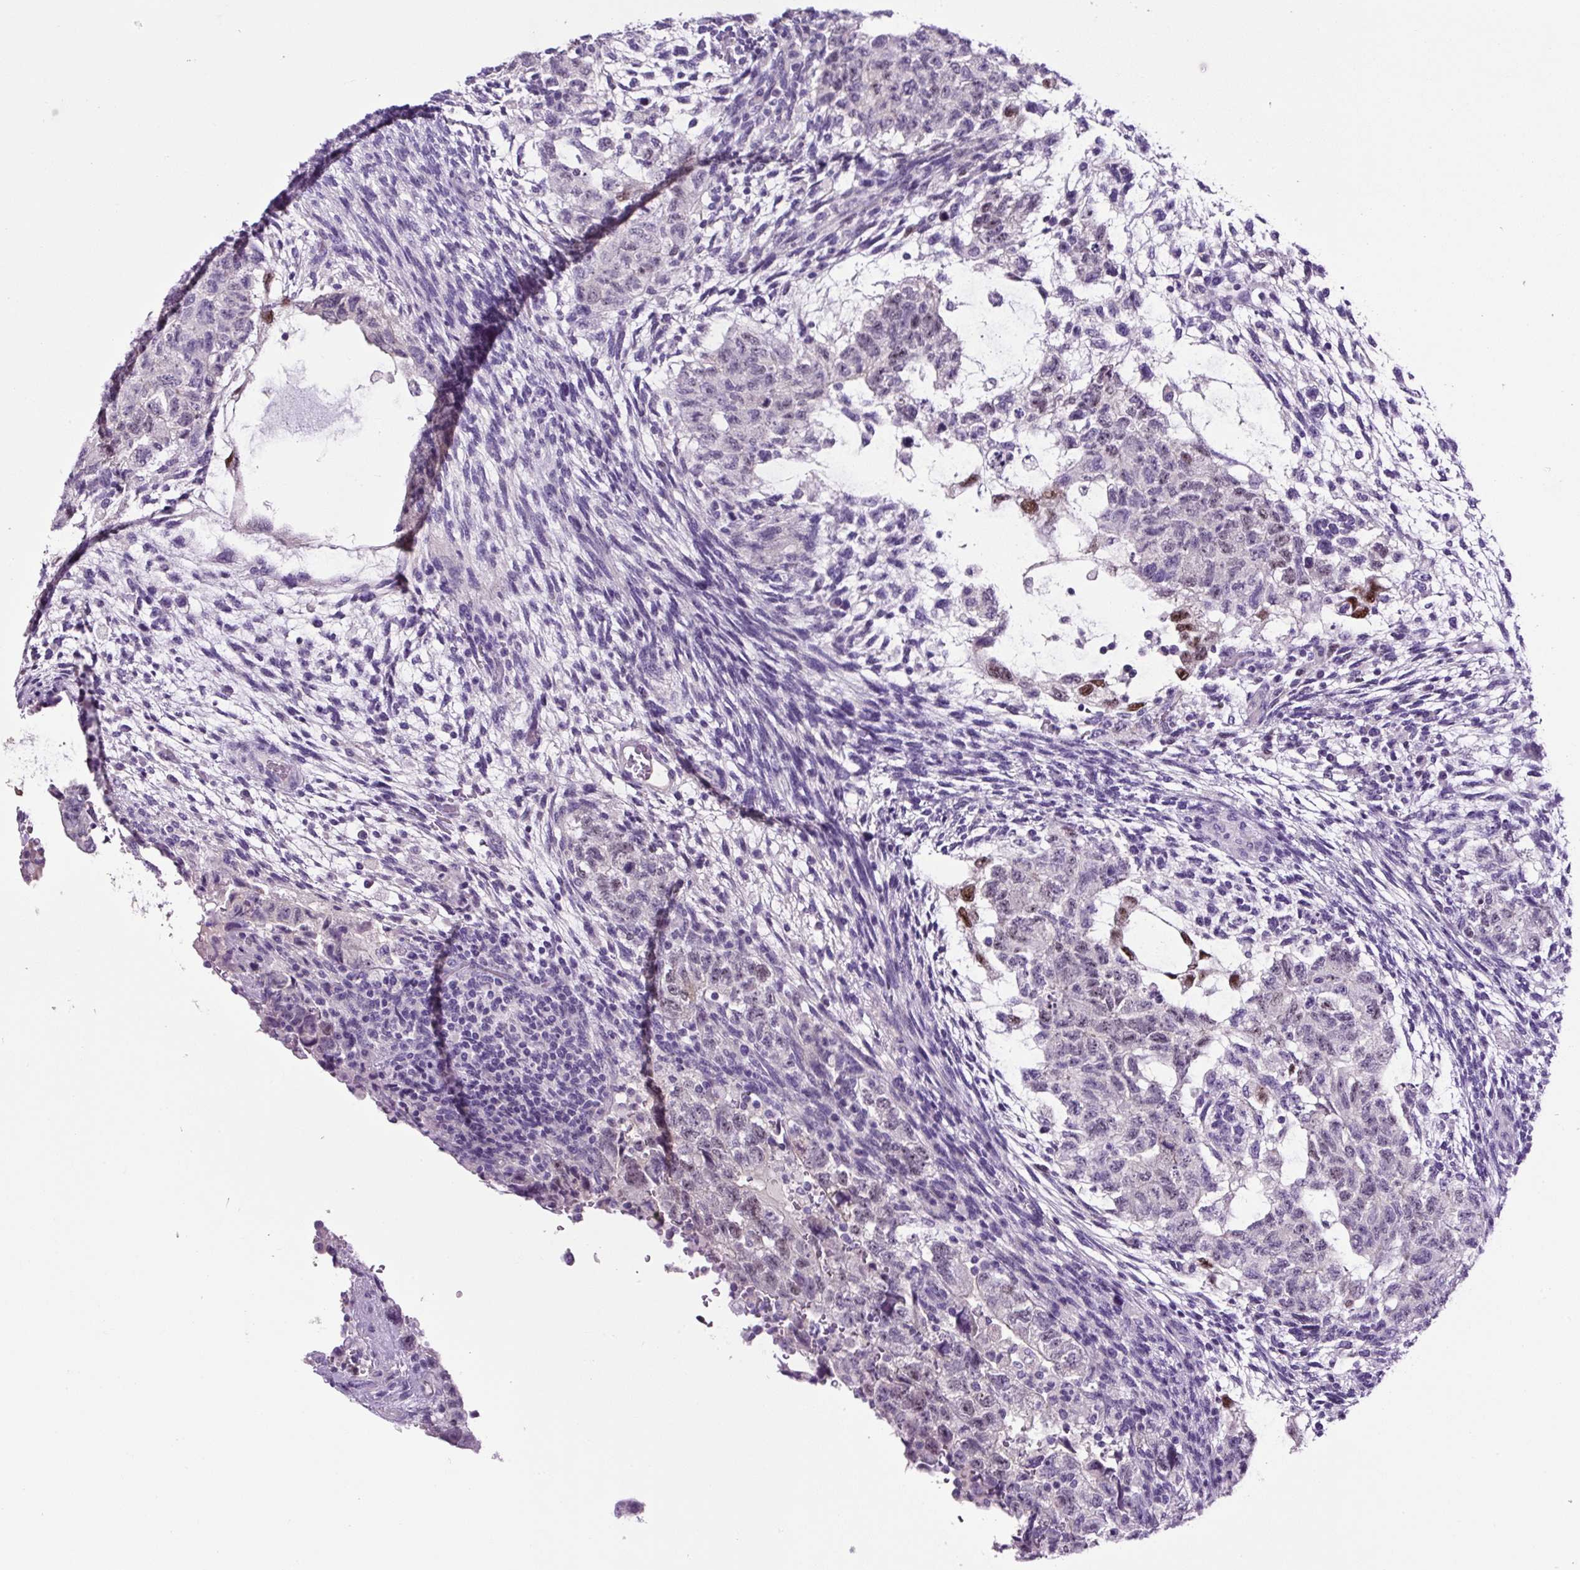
{"staining": {"intensity": "moderate", "quantity": "<25%", "location": "nuclear"}, "tissue": "testis cancer", "cell_type": "Tumor cells", "image_type": "cancer", "snomed": [{"axis": "morphology", "description": "Normal tissue, NOS"}, {"axis": "morphology", "description": "Carcinoma, Embryonal, NOS"}, {"axis": "topography", "description": "Testis"}], "caption": "This histopathology image shows immunohistochemistry (IHC) staining of testis embryonal carcinoma, with low moderate nuclear expression in about <25% of tumor cells.", "gene": "SP8", "patient": {"sex": "male", "age": 36}}